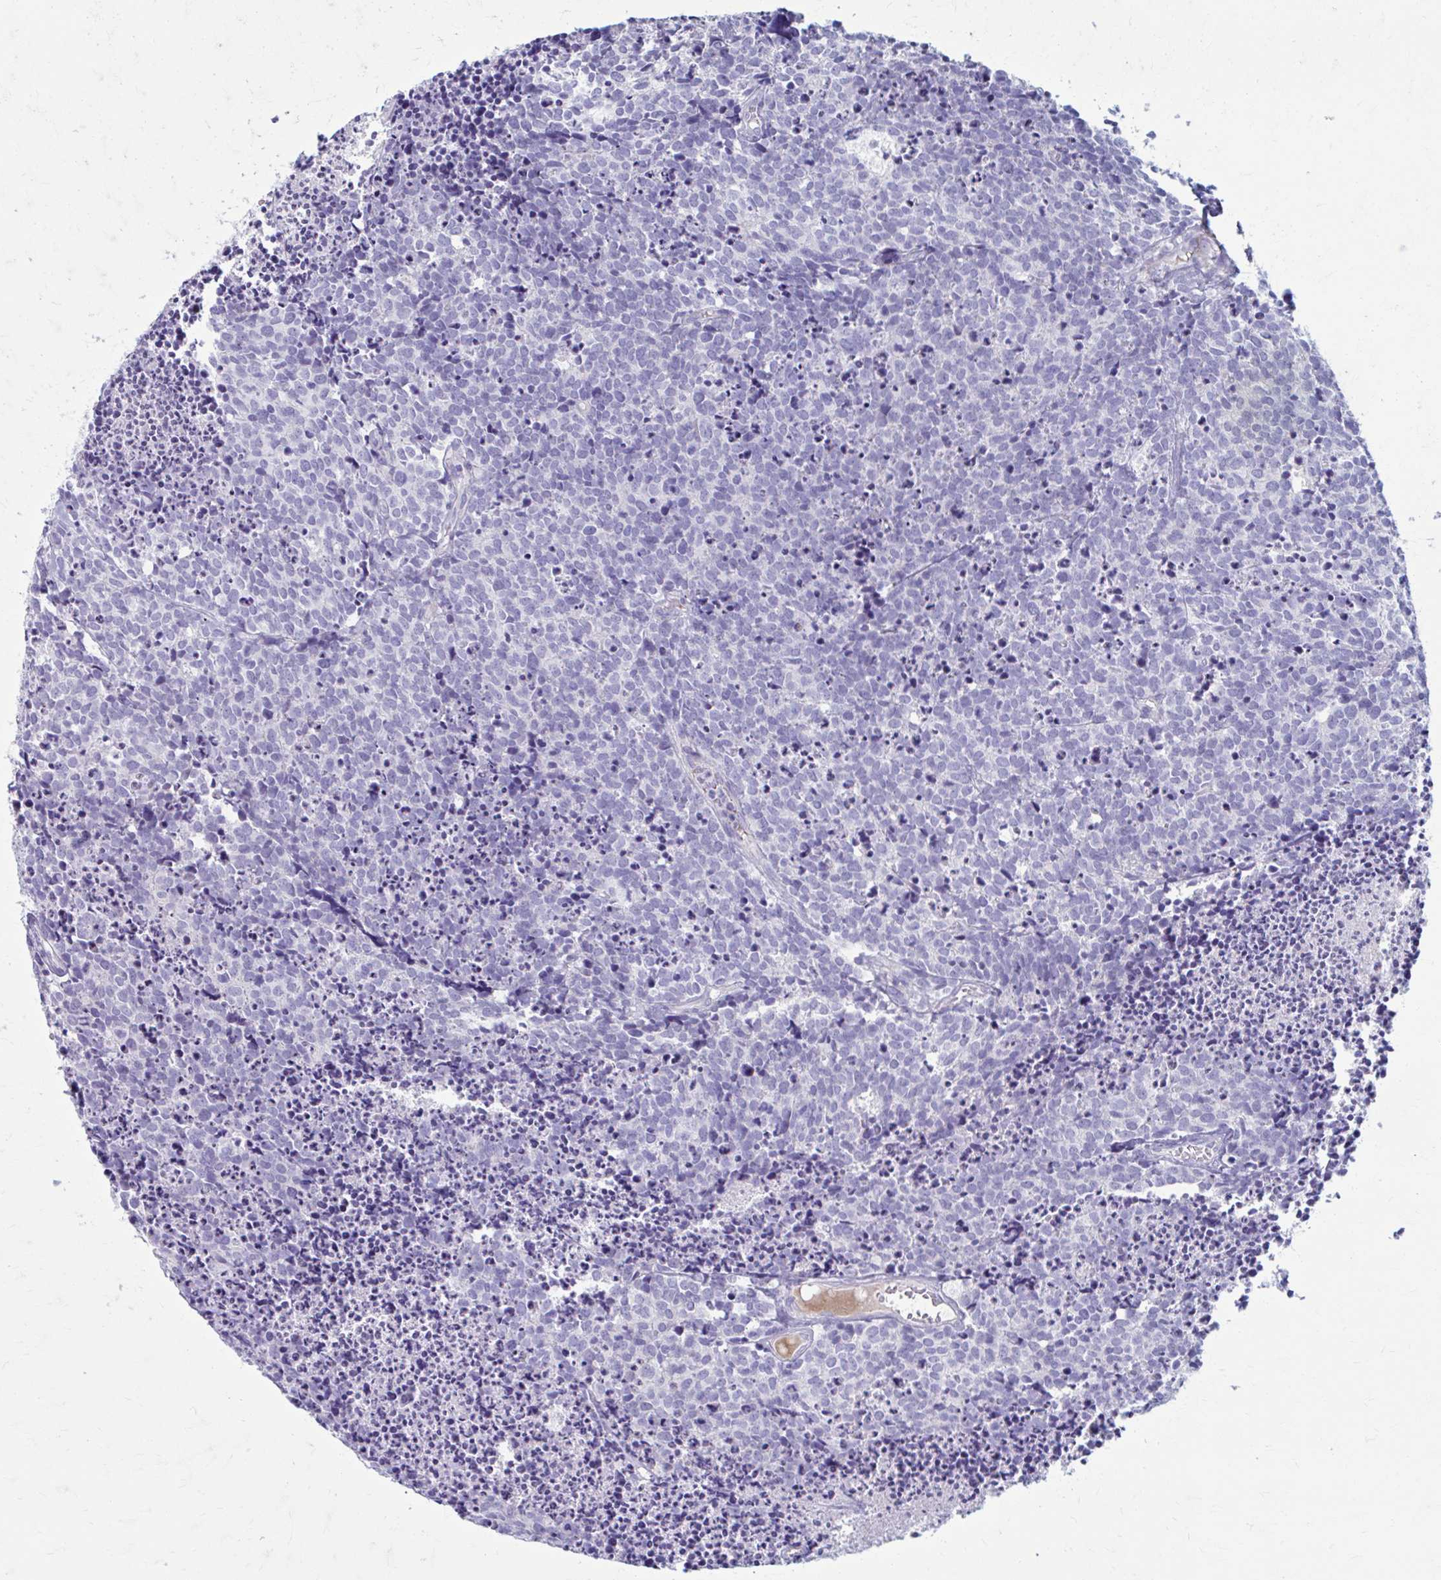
{"staining": {"intensity": "negative", "quantity": "none", "location": "none"}, "tissue": "carcinoid", "cell_type": "Tumor cells", "image_type": "cancer", "snomed": [{"axis": "morphology", "description": "Carcinoid, malignant, NOS"}, {"axis": "topography", "description": "Skin"}], "caption": "An immunohistochemistry photomicrograph of carcinoid is shown. There is no staining in tumor cells of carcinoid.", "gene": "C12orf71", "patient": {"sex": "female", "age": 79}}